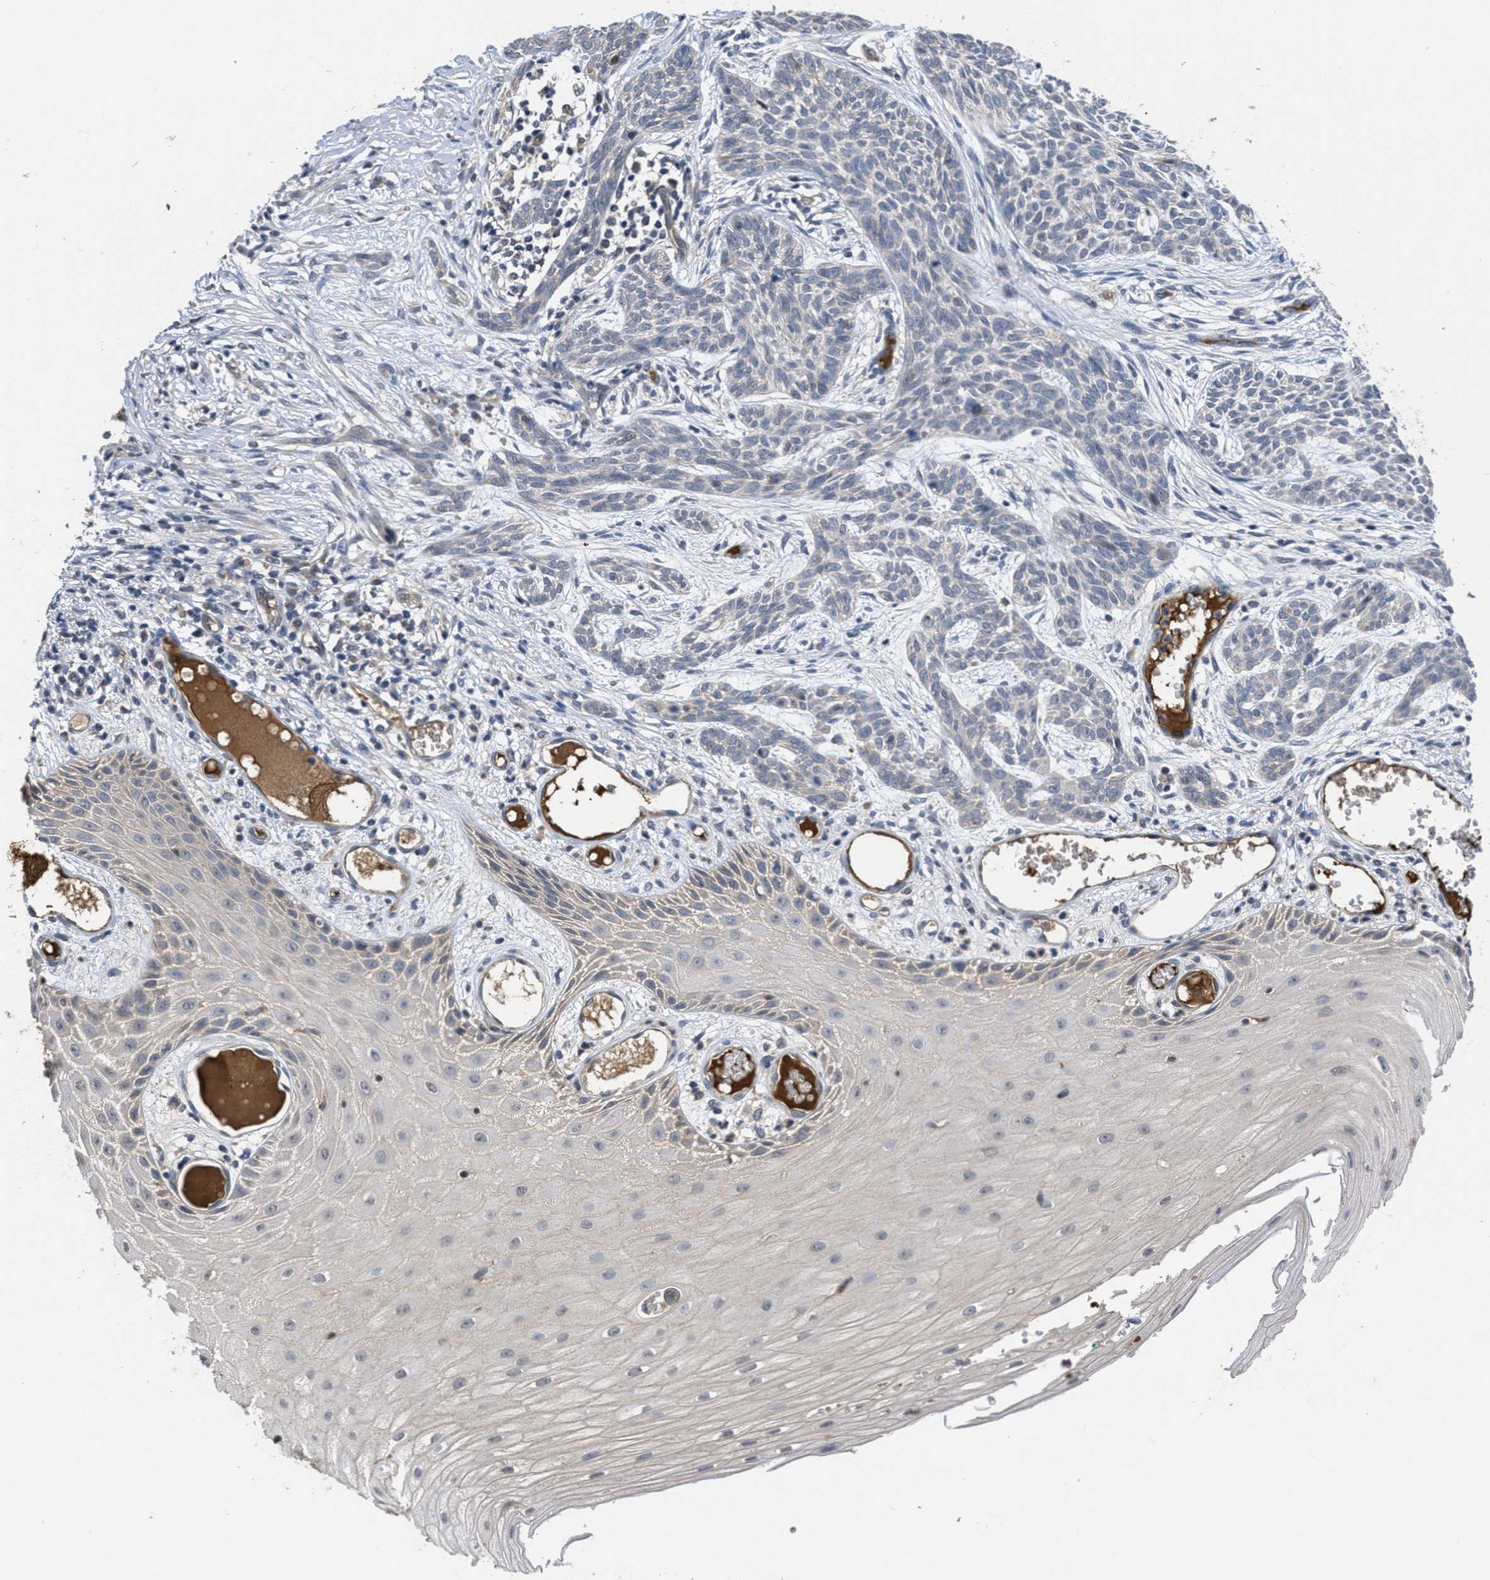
{"staining": {"intensity": "negative", "quantity": "none", "location": "none"}, "tissue": "skin cancer", "cell_type": "Tumor cells", "image_type": "cancer", "snomed": [{"axis": "morphology", "description": "Basal cell carcinoma"}, {"axis": "topography", "description": "Skin"}], "caption": "This image is of basal cell carcinoma (skin) stained with immunohistochemistry to label a protein in brown with the nuclei are counter-stained blue. There is no staining in tumor cells. (Stains: DAB (3,3'-diaminobenzidine) IHC with hematoxylin counter stain, Microscopy: brightfield microscopy at high magnification).", "gene": "ANGPT1", "patient": {"sex": "female", "age": 59}}